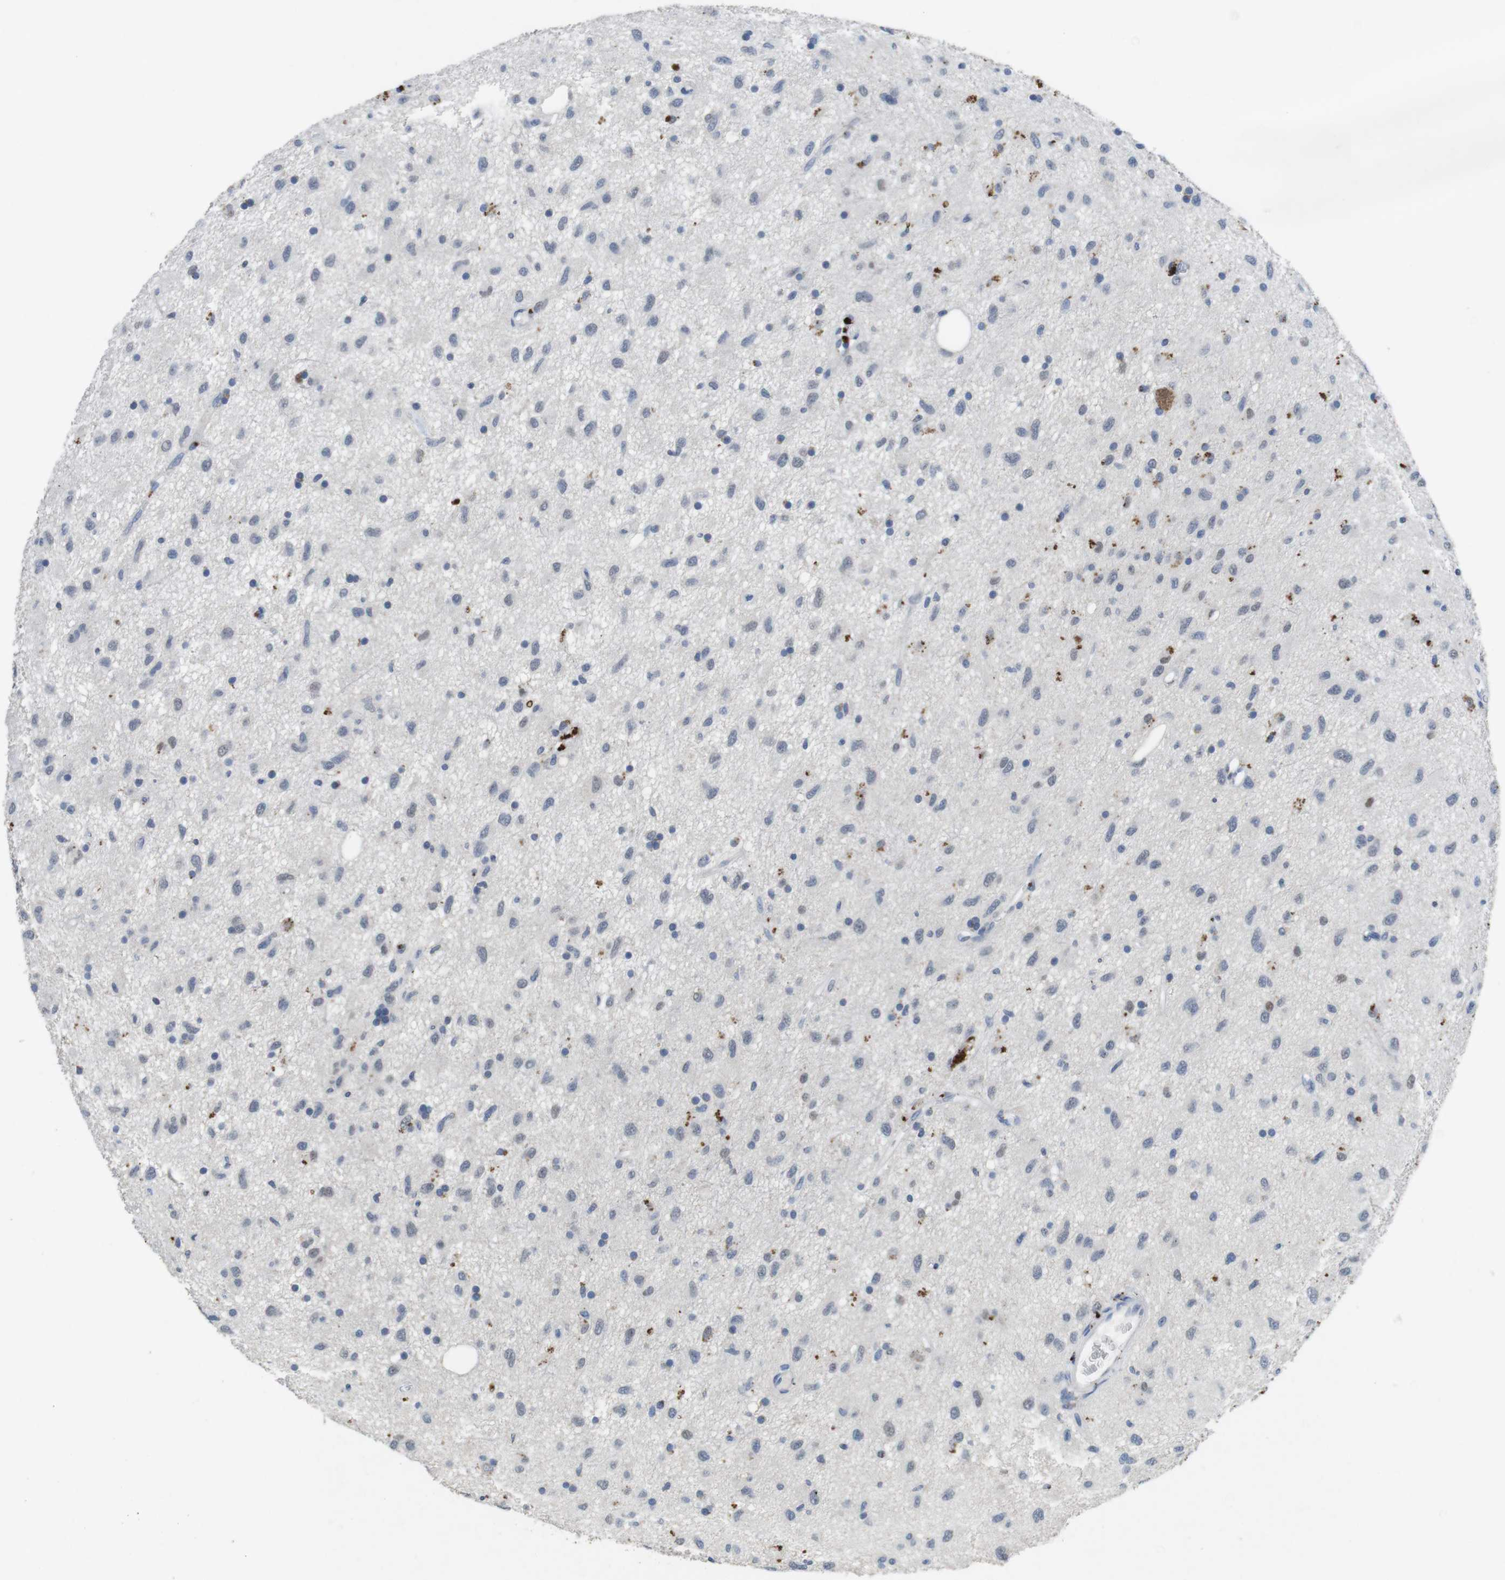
{"staining": {"intensity": "moderate", "quantity": "<25%", "location": "nuclear"}, "tissue": "glioma", "cell_type": "Tumor cells", "image_type": "cancer", "snomed": [{"axis": "morphology", "description": "Glioma, malignant, Low grade"}, {"axis": "topography", "description": "Brain"}], "caption": "Brown immunohistochemical staining in human glioma displays moderate nuclear staining in approximately <25% of tumor cells.", "gene": "KPNA2", "patient": {"sex": "male", "age": 77}}